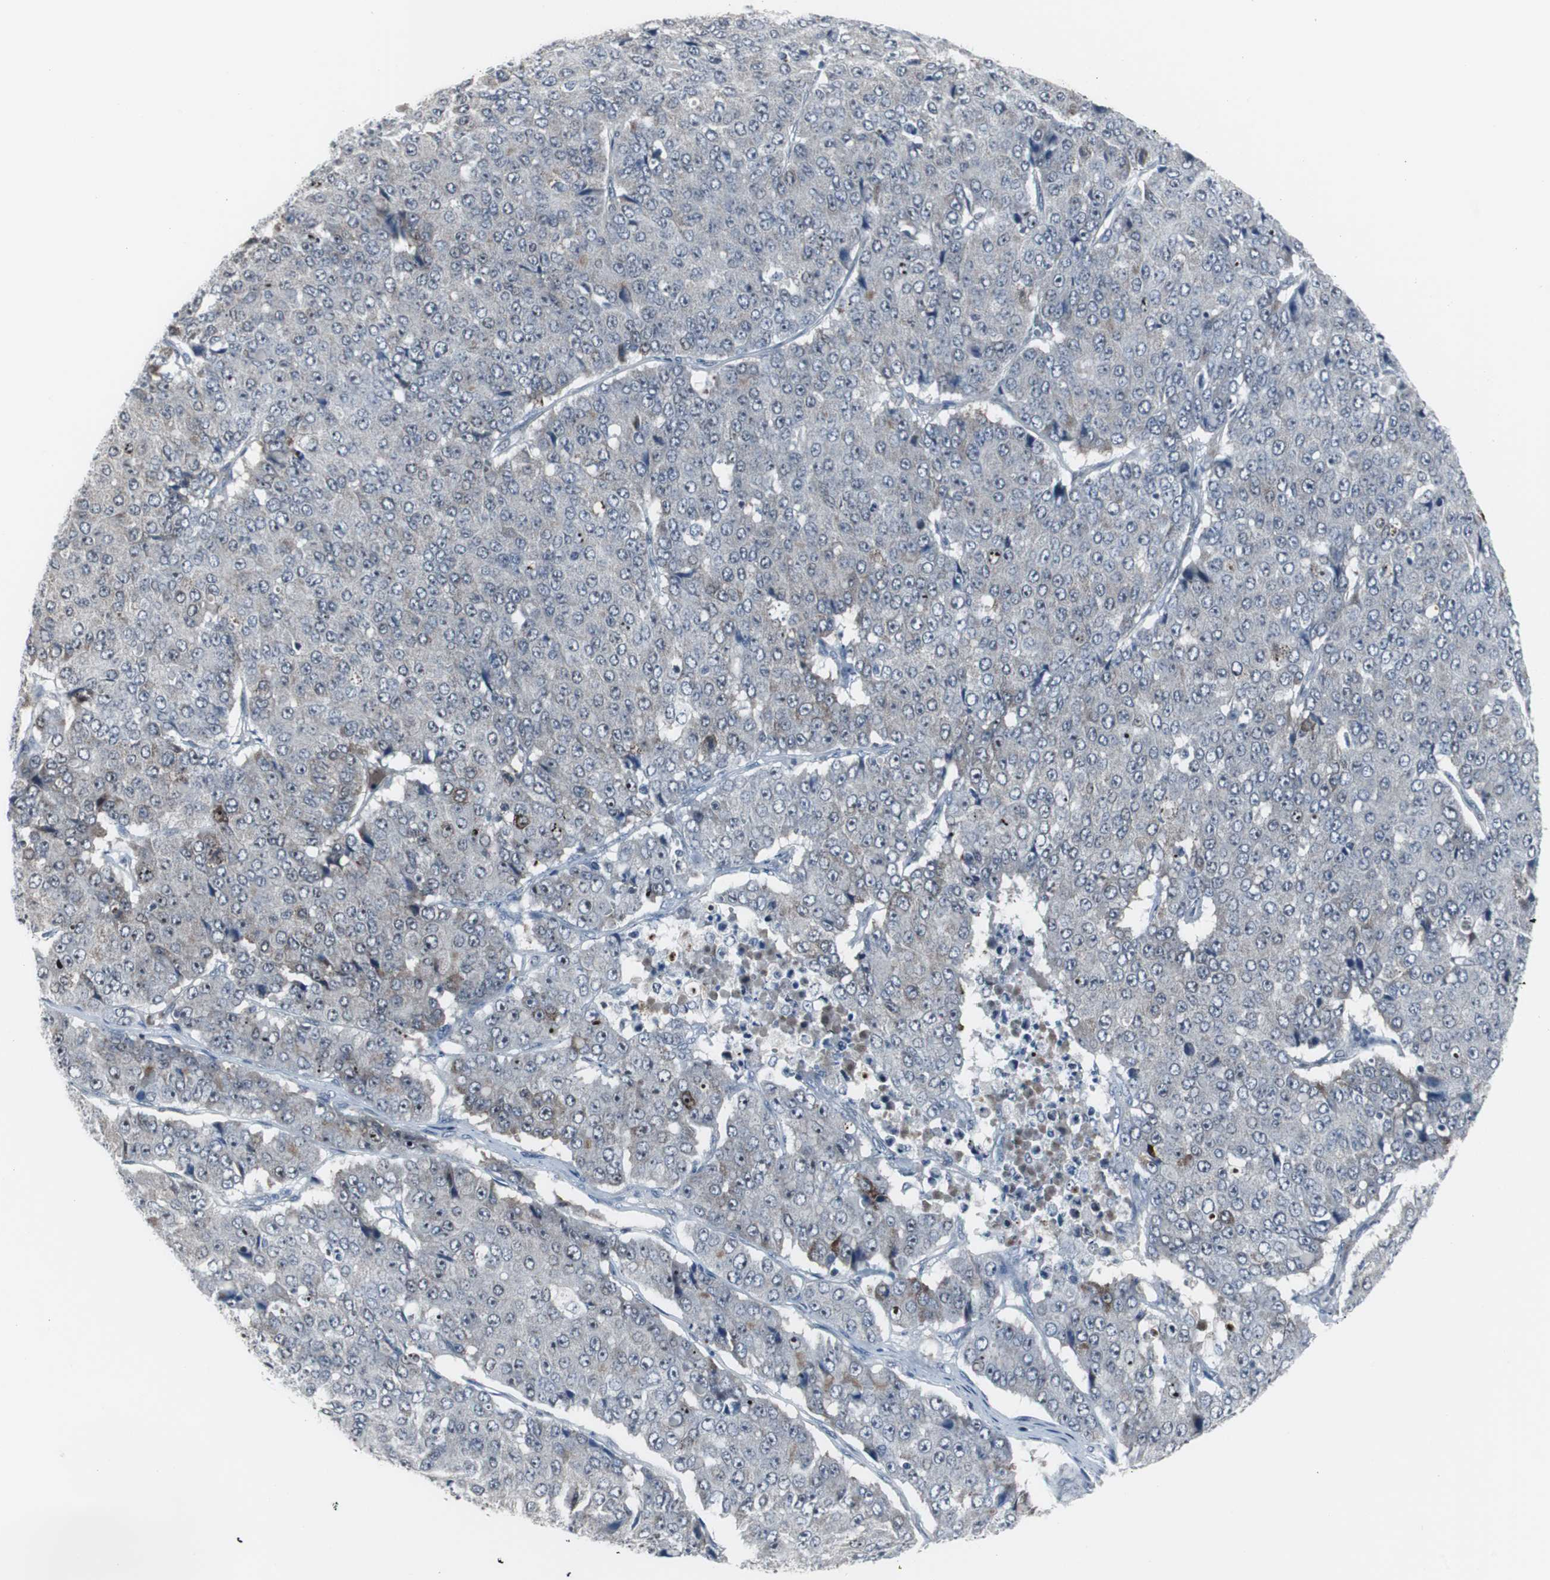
{"staining": {"intensity": "moderate", "quantity": "<25%", "location": "nuclear"}, "tissue": "pancreatic cancer", "cell_type": "Tumor cells", "image_type": "cancer", "snomed": [{"axis": "morphology", "description": "Adenocarcinoma, NOS"}, {"axis": "topography", "description": "Pancreas"}], "caption": "A histopathology image of human adenocarcinoma (pancreatic) stained for a protein reveals moderate nuclear brown staining in tumor cells.", "gene": "DOK1", "patient": {"sex": "male", "age": 50}}